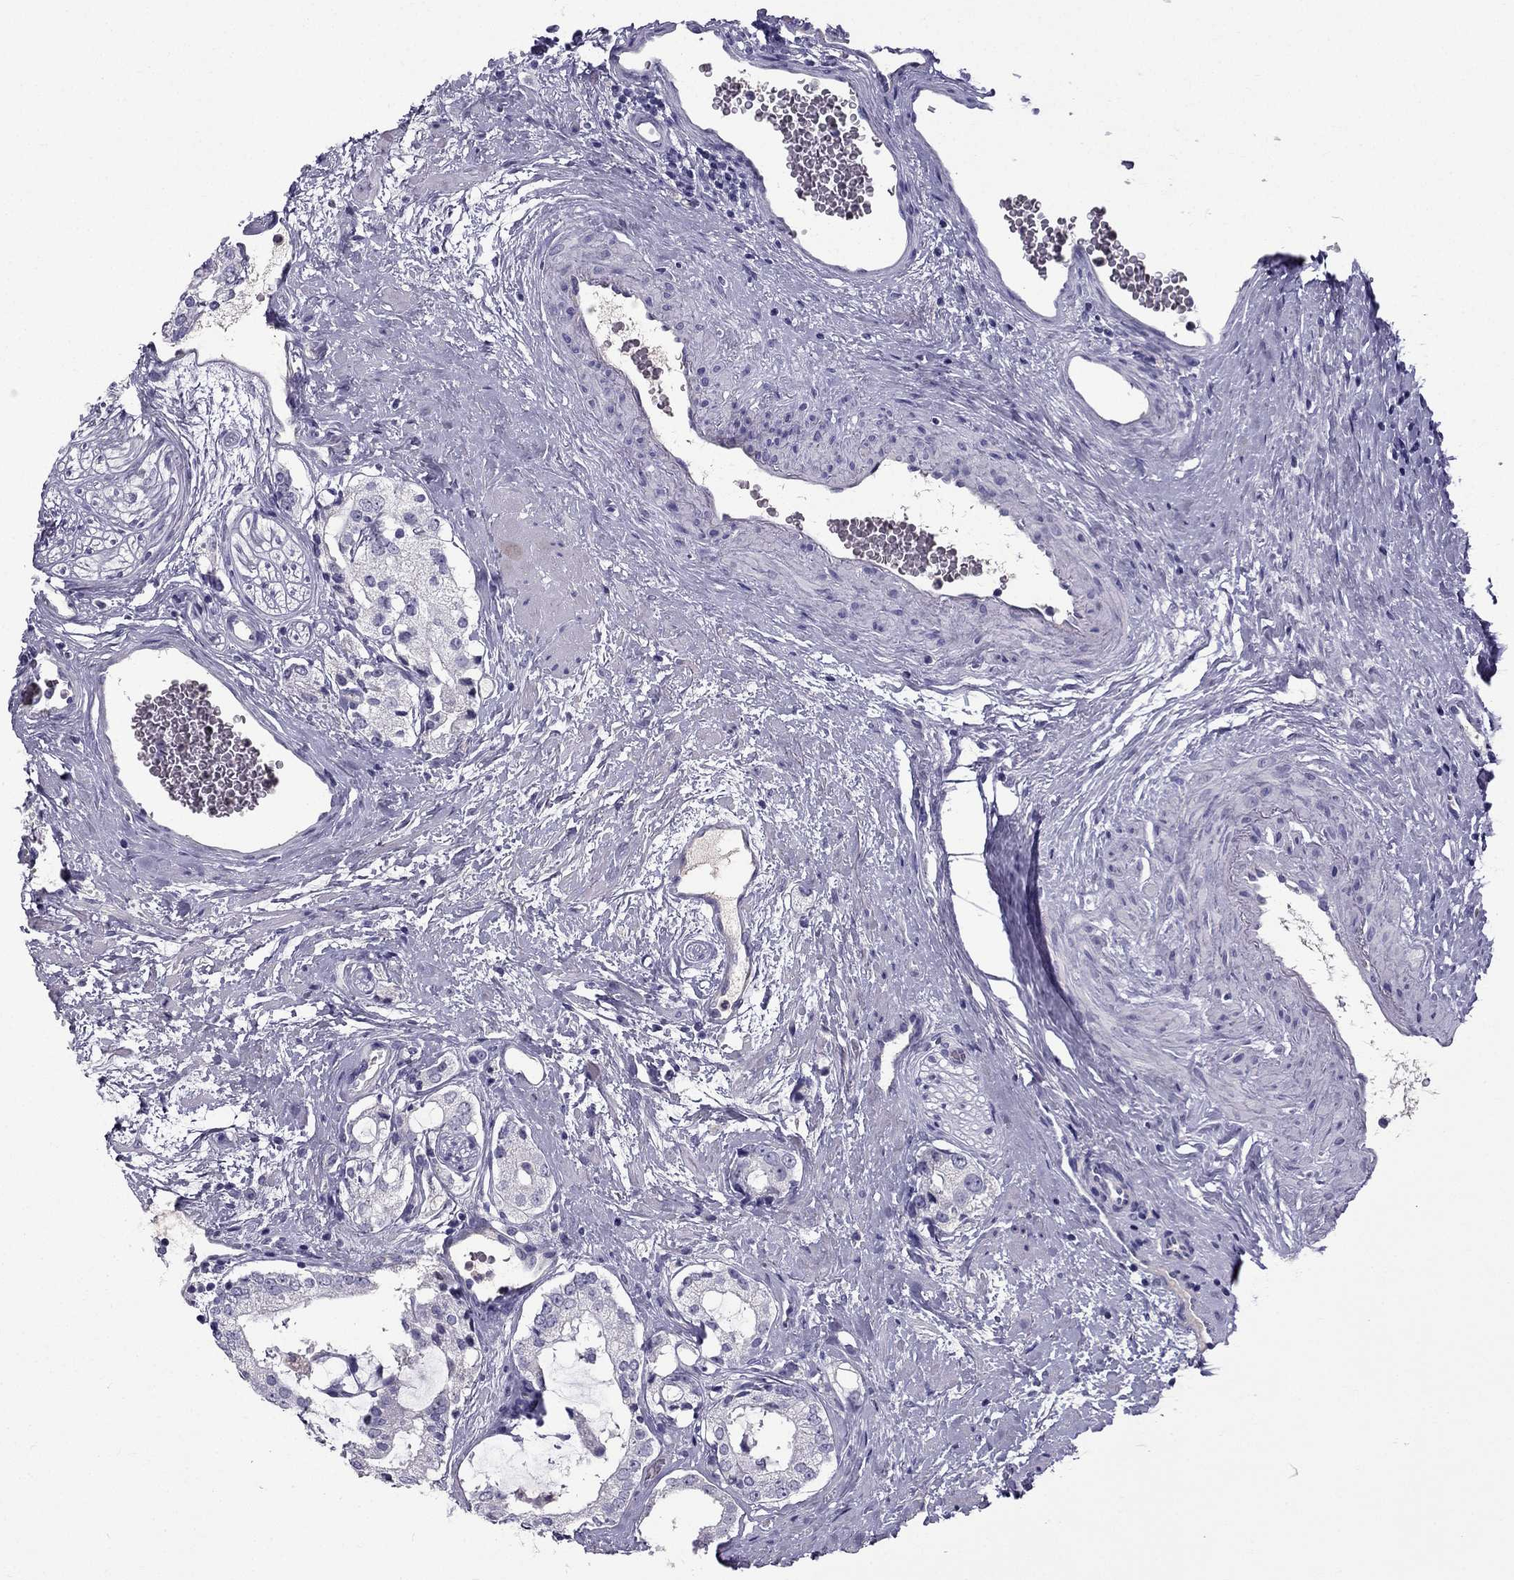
{"staining": {"intensity": "negative", "quantity": "none", "location": "none"}, "tissue": "prostate cancer", "cell_type": "Tumor cells", "image_type": "cancer", "snomed": [{"axis": "morphology", "description": "Adenocarcinoma, NOS"}, {"axis": "topography", "description": "Prostate"}], "caption": "There is no significant expression in tumor cells of adenocarcinoma (prostate).", "gene": "STOML3", "patient": {"sex": "male", "age": 66}}